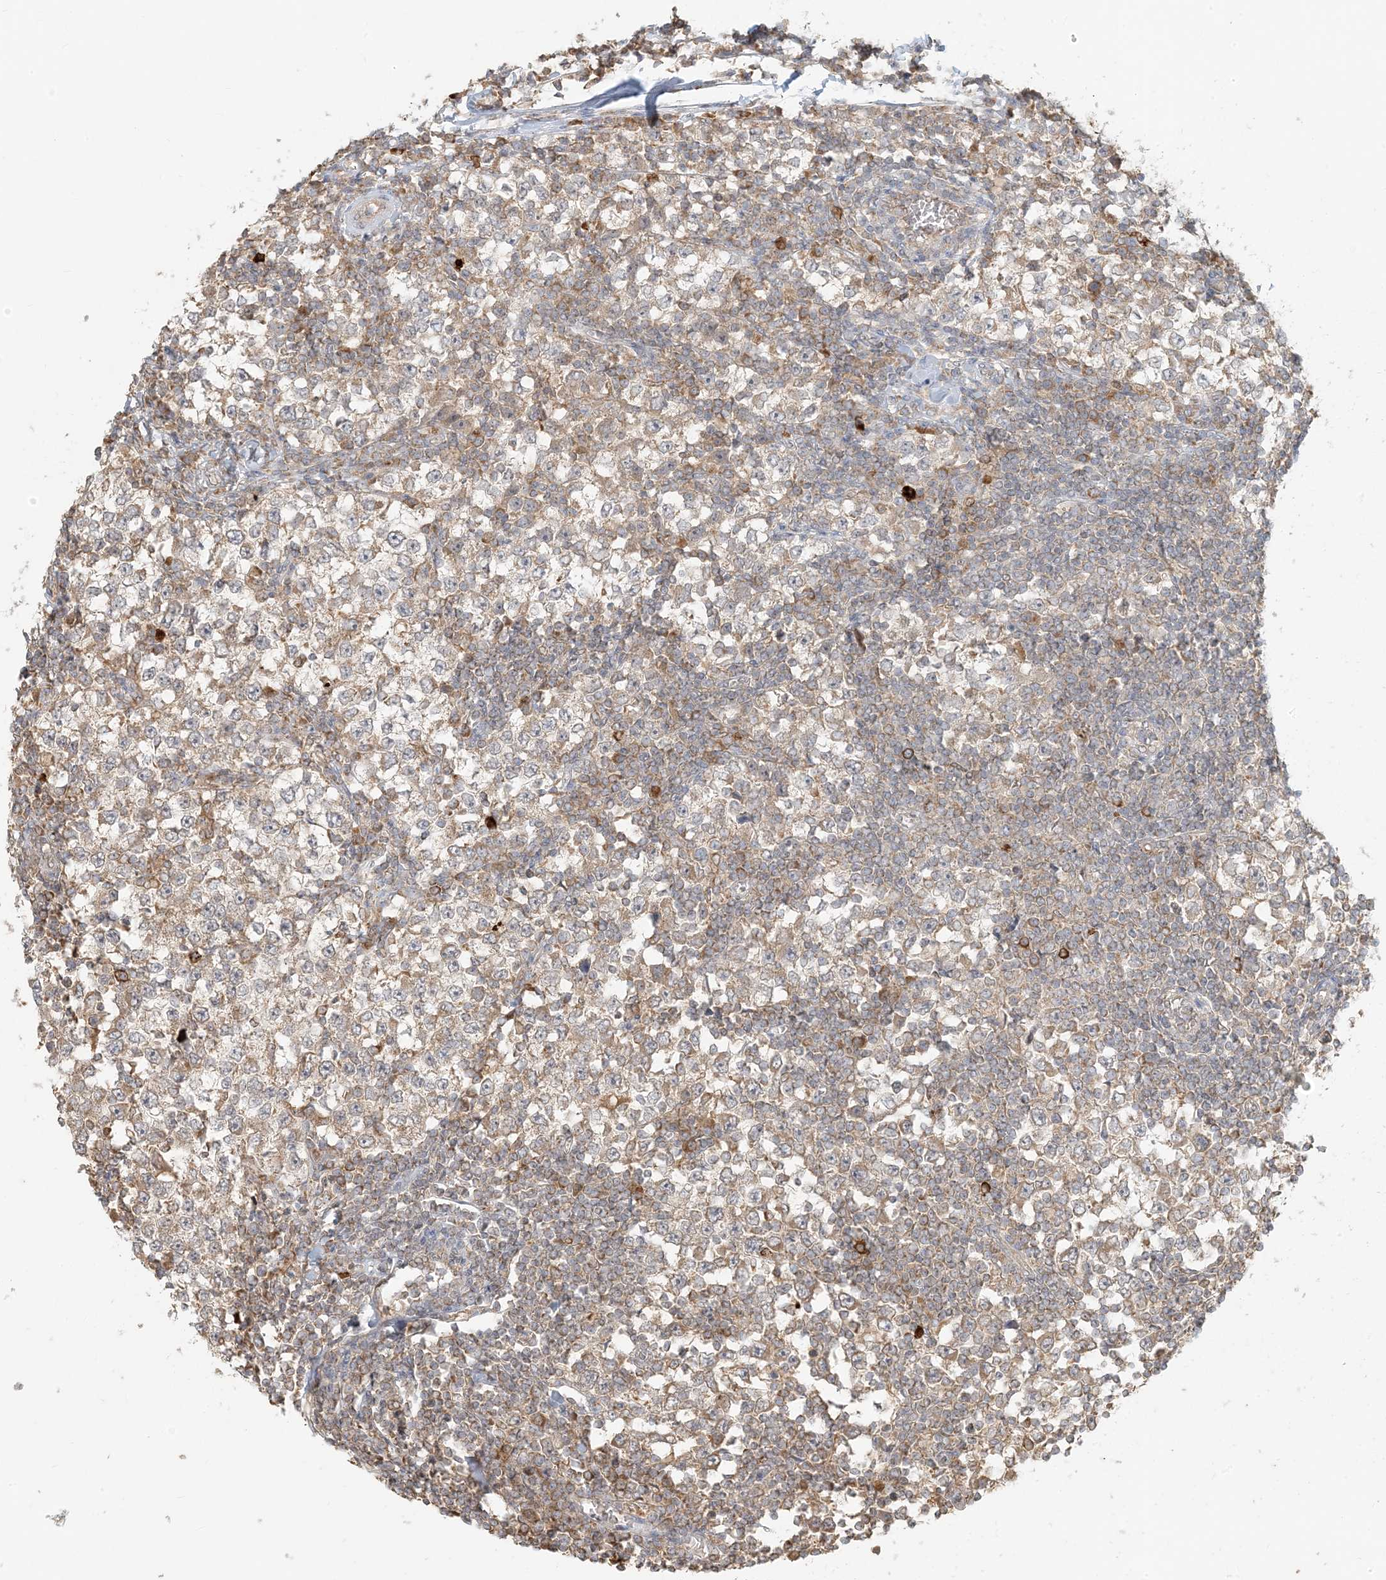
{"staining": {"intensity": "moderate", "quantity": "25%-75%", "location": "cytoplasmic/membranous"}, "tissue": "testis cancer", "cell_type": "Tumor cells", "image_type": "cancer", "snomed": [{"axis": "morphology", "description": "Seminoma, NOS"}, {"axis": "topography", "description": "Testis"}], "caption": "Testis cancer stained with a protein marker exhibits moderate staining in tumor cells.", "gene": "MCOLN1", "patient": {"sex": "male", "age": 65}}